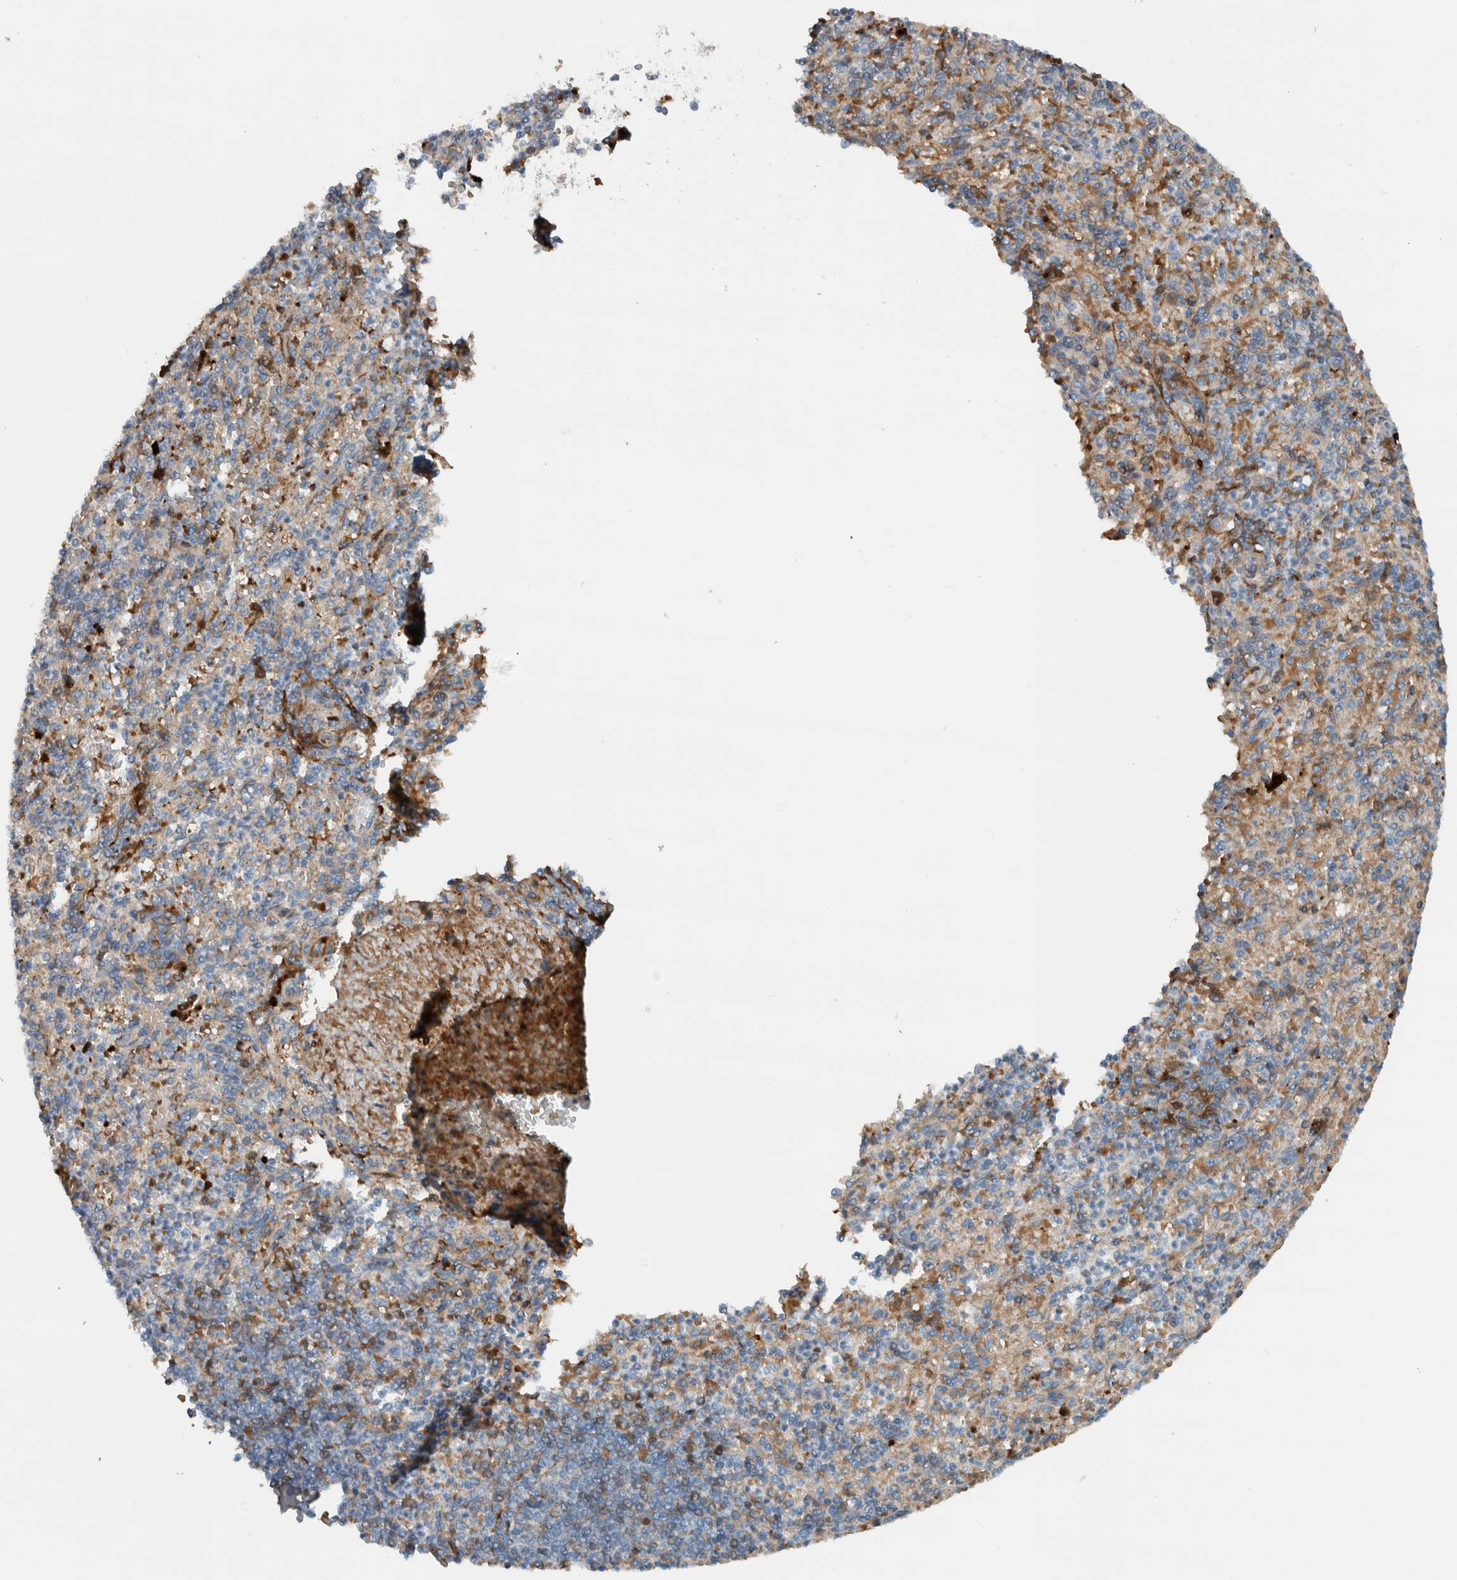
{"staining": {"intensity": "moderate", "quantity": "<25%", "location": "cytoplasmic/membranous"}, "tissue": "spleen", "cell_type": "Cells in red pulp", "image_type": "normal", "snomed": [{"axis": "morphology", "description": "Normal tissue, NOS"}, {"axis": "topography", "description": "Spleen"}], "caption": "About <25% of cells in red pulp in unremarkable human spleen demonstrate moderate cytoplasmic/membranous protein staining as visualized by brown immunohistochemical staining.", "gene": "FN1", "patient": {"sex": "female", "age": 74}}